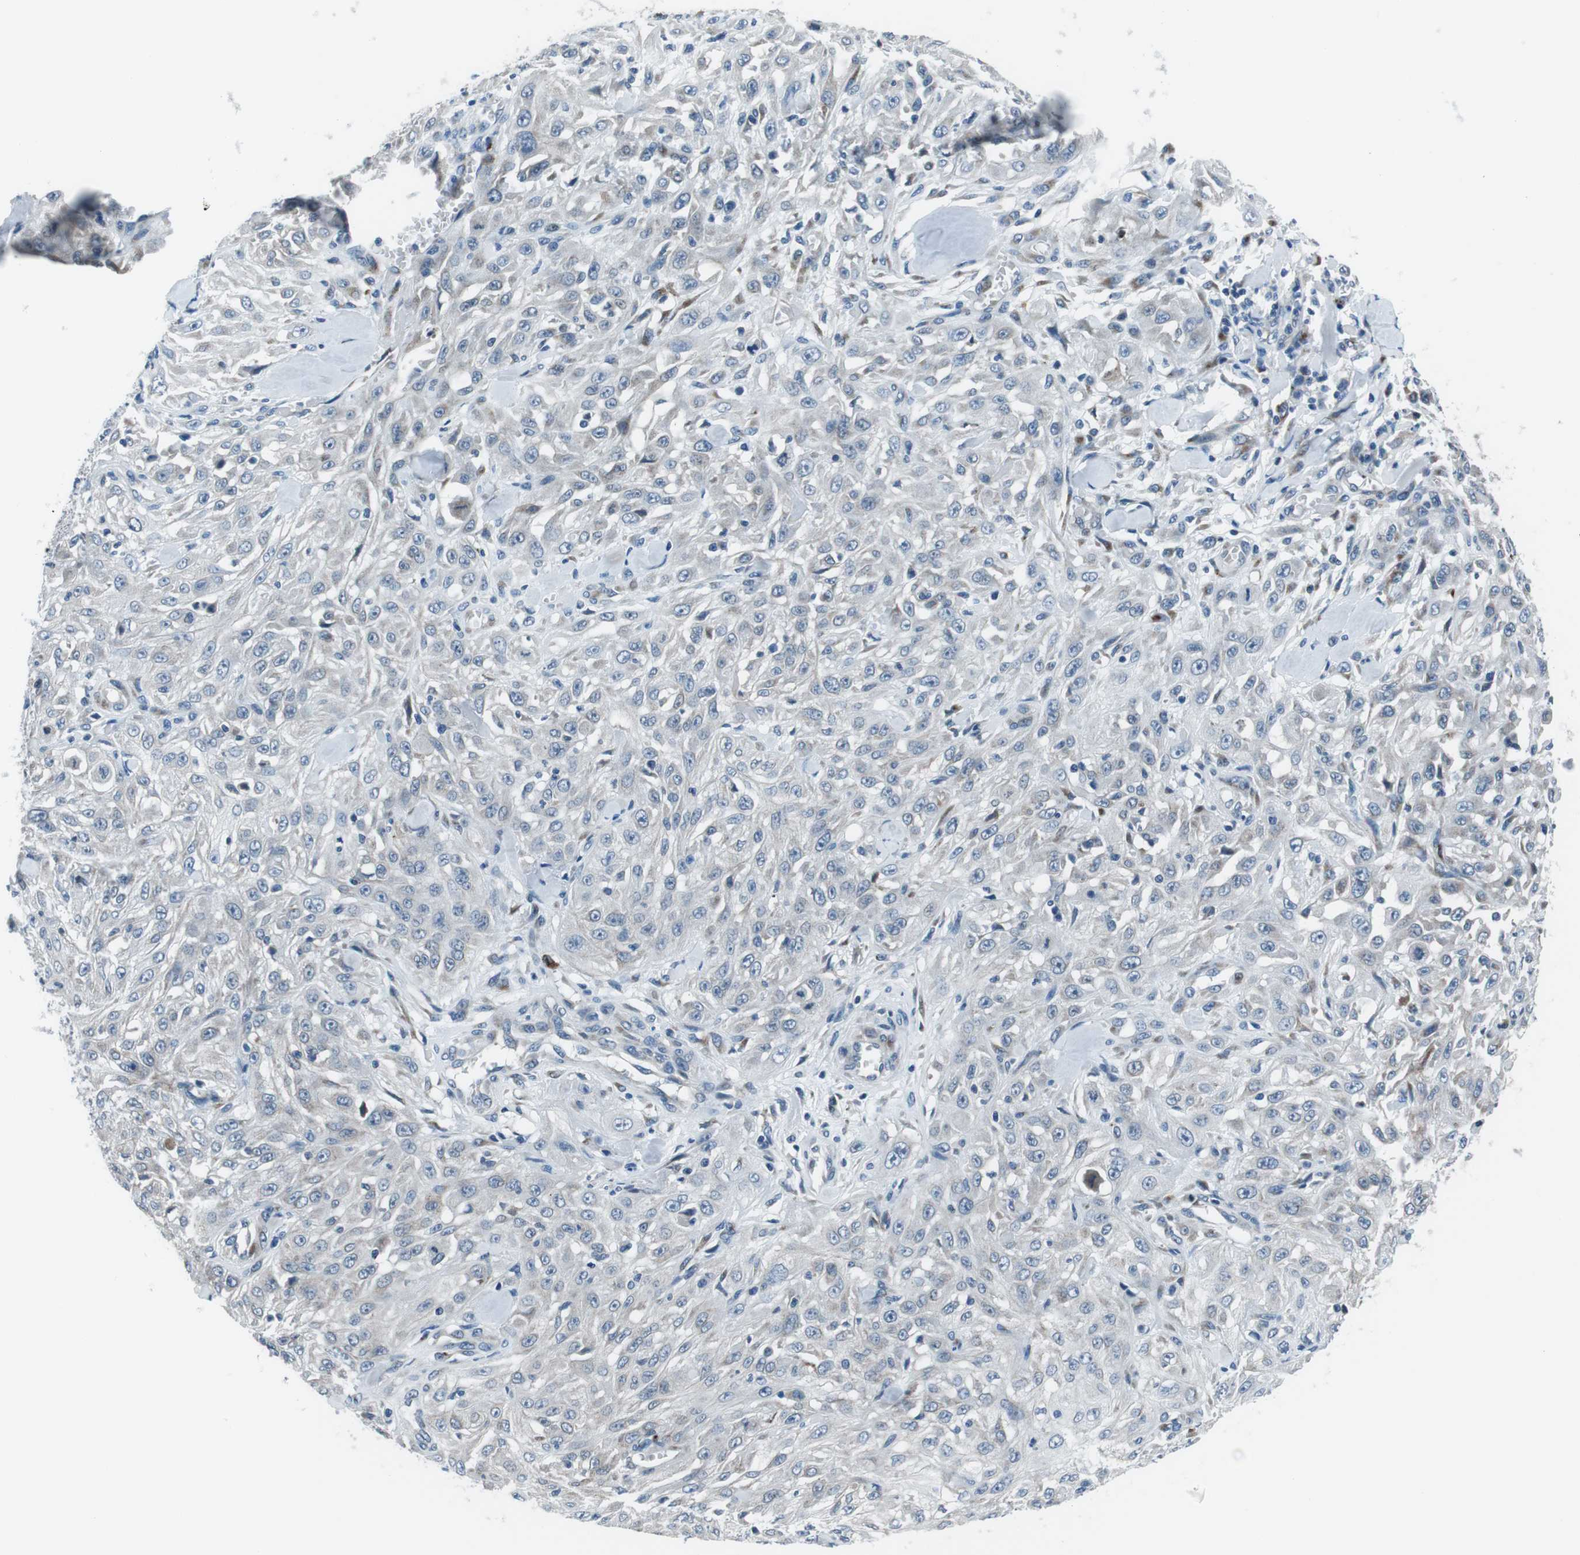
{"staining": {"intensity": "negative", "quantity": "none", "location": "none"}, "tissue": "skin cancer", "cell_type": "Tumor cells", "image_type": "cancer", "snomed": [{"axis": "morphology", "description": "Squamous cell carcinoma, NOS"}, {"axis": "morphology", "description": "Squamous cell carcinoma, metastatic, NOS"}, {"axis": "topography", "description": "Skin"}, {"axis": "topography", "description": "Lymph node"}], "caption": "DAB (3,3'-diaminobenzidine) immunohistochemical staining of human skin cancer exhibits no significant staining in tumor cells.", "gene": "NUCB2", "patient": {"sex": "male", "age": 75}}